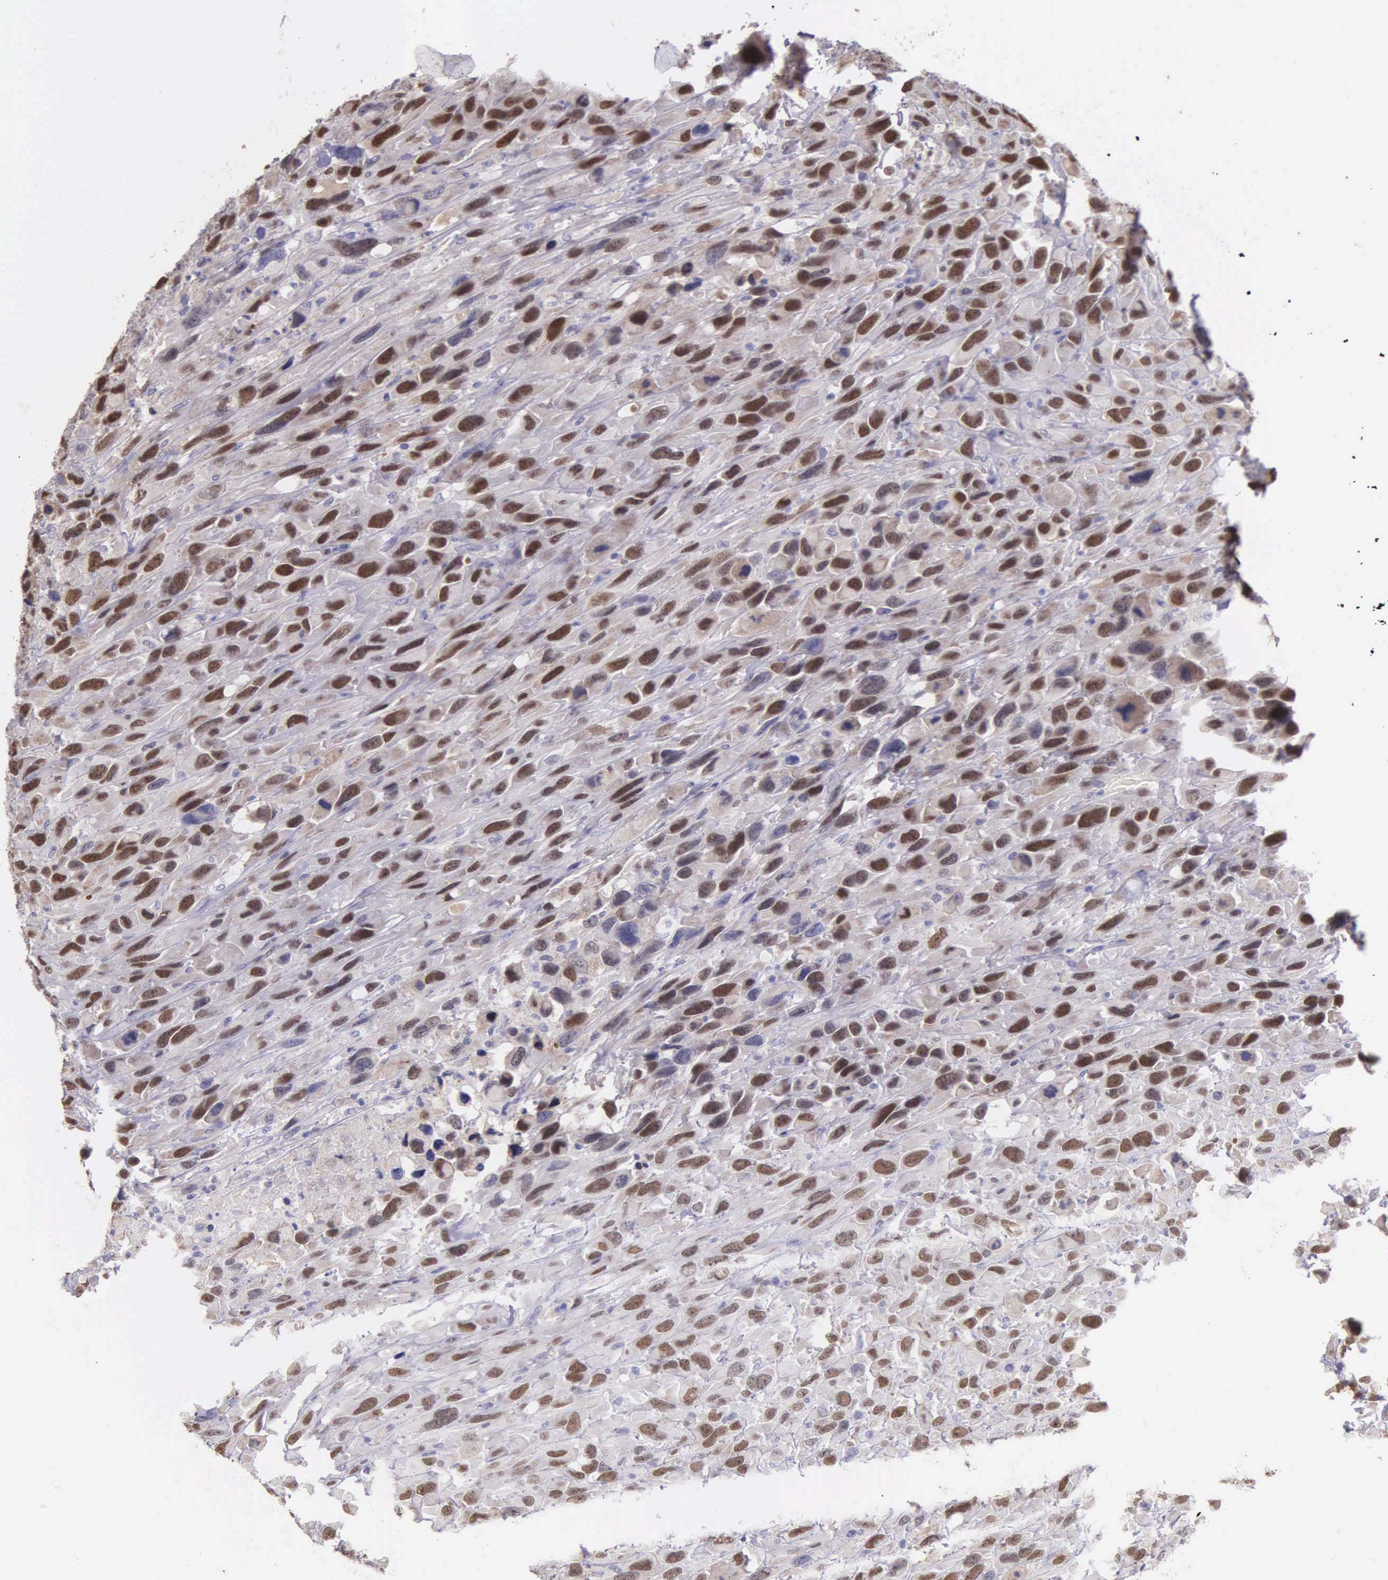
{"staining": {"intensity": "moderate", "quantity": ">75%", "location": "nuclear"}, "tissue": "renal cancer", "cell_type": "Tumor cells", "image_type": "cancer", "snomed": [{"axis": "morphology", "description": "Adenocarcinoma, NOS"}, {"axis": "topography", "description": "Kidney"}], "caption": "The immunohistochemical stain shows moderate nuclear staining in tumor cells of renal adenocarcinoma tissue. Immunohistochemistry (ihc) stains the protein in brown and the nuclei are stained blue.", "gene": "MCM5", "patient": {"sex": "male", "age": 79}}